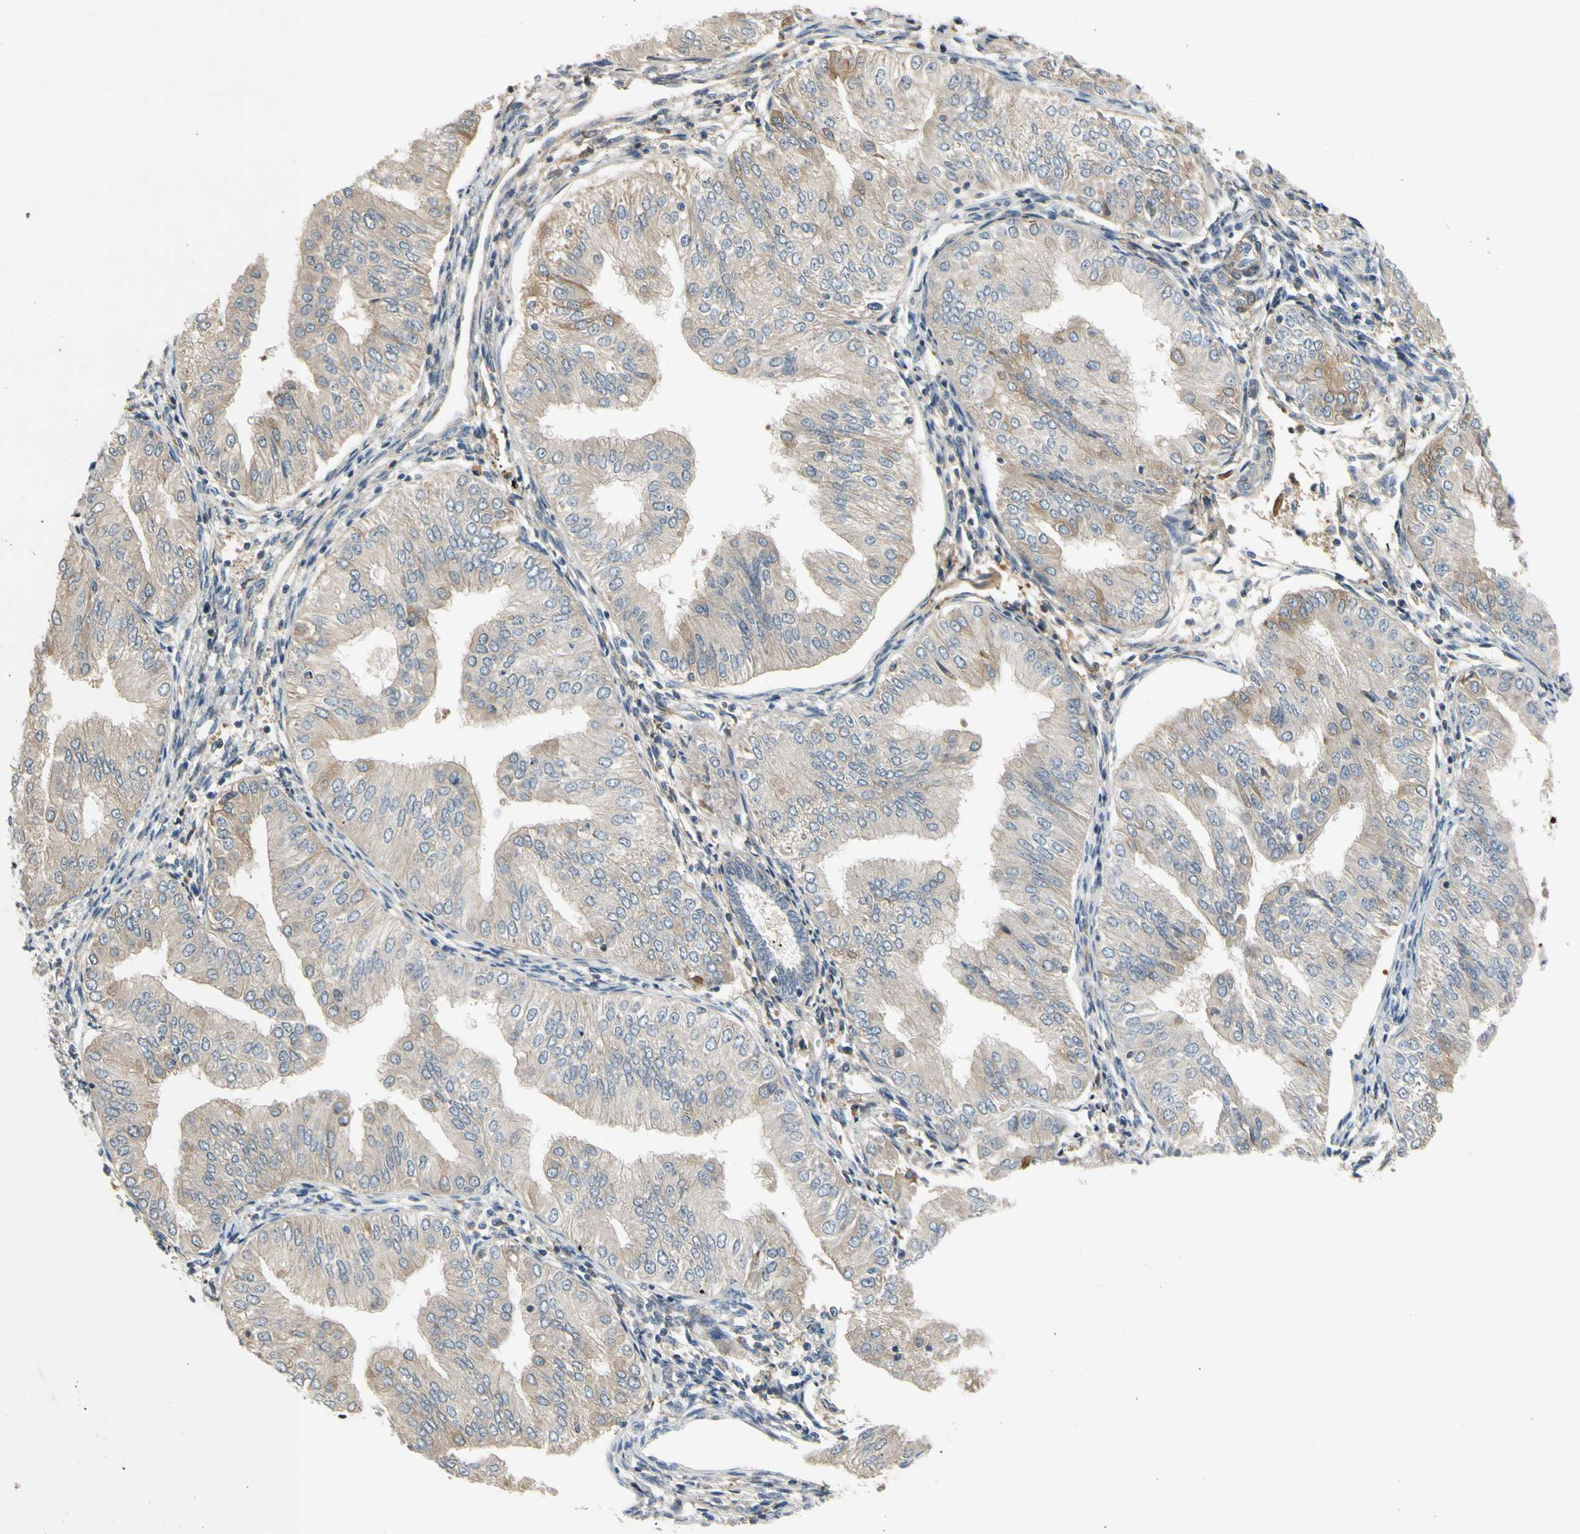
{"staining": {"intensity": "moderate", "quantity": "<25%", "location": "cytoplasmic/membranous"}, "tissue": "endometrial cancer", "cell_type": "Tumor cells", "image_type": "cancer", "snomed": [{"axis": "morphology", "description": "Adenocarcinoma, NOS"}, {"axis": "topography", "description": "Endometrium"}], "caption": "Protein analysis of adenocarcinoma (endometrial) tissue demonstrates moderate cytoplasmic/membranous positivity in approximately <25% of tumor cells.", "gene": "C4A", "patient": {"sex": "female", "age": 53}}